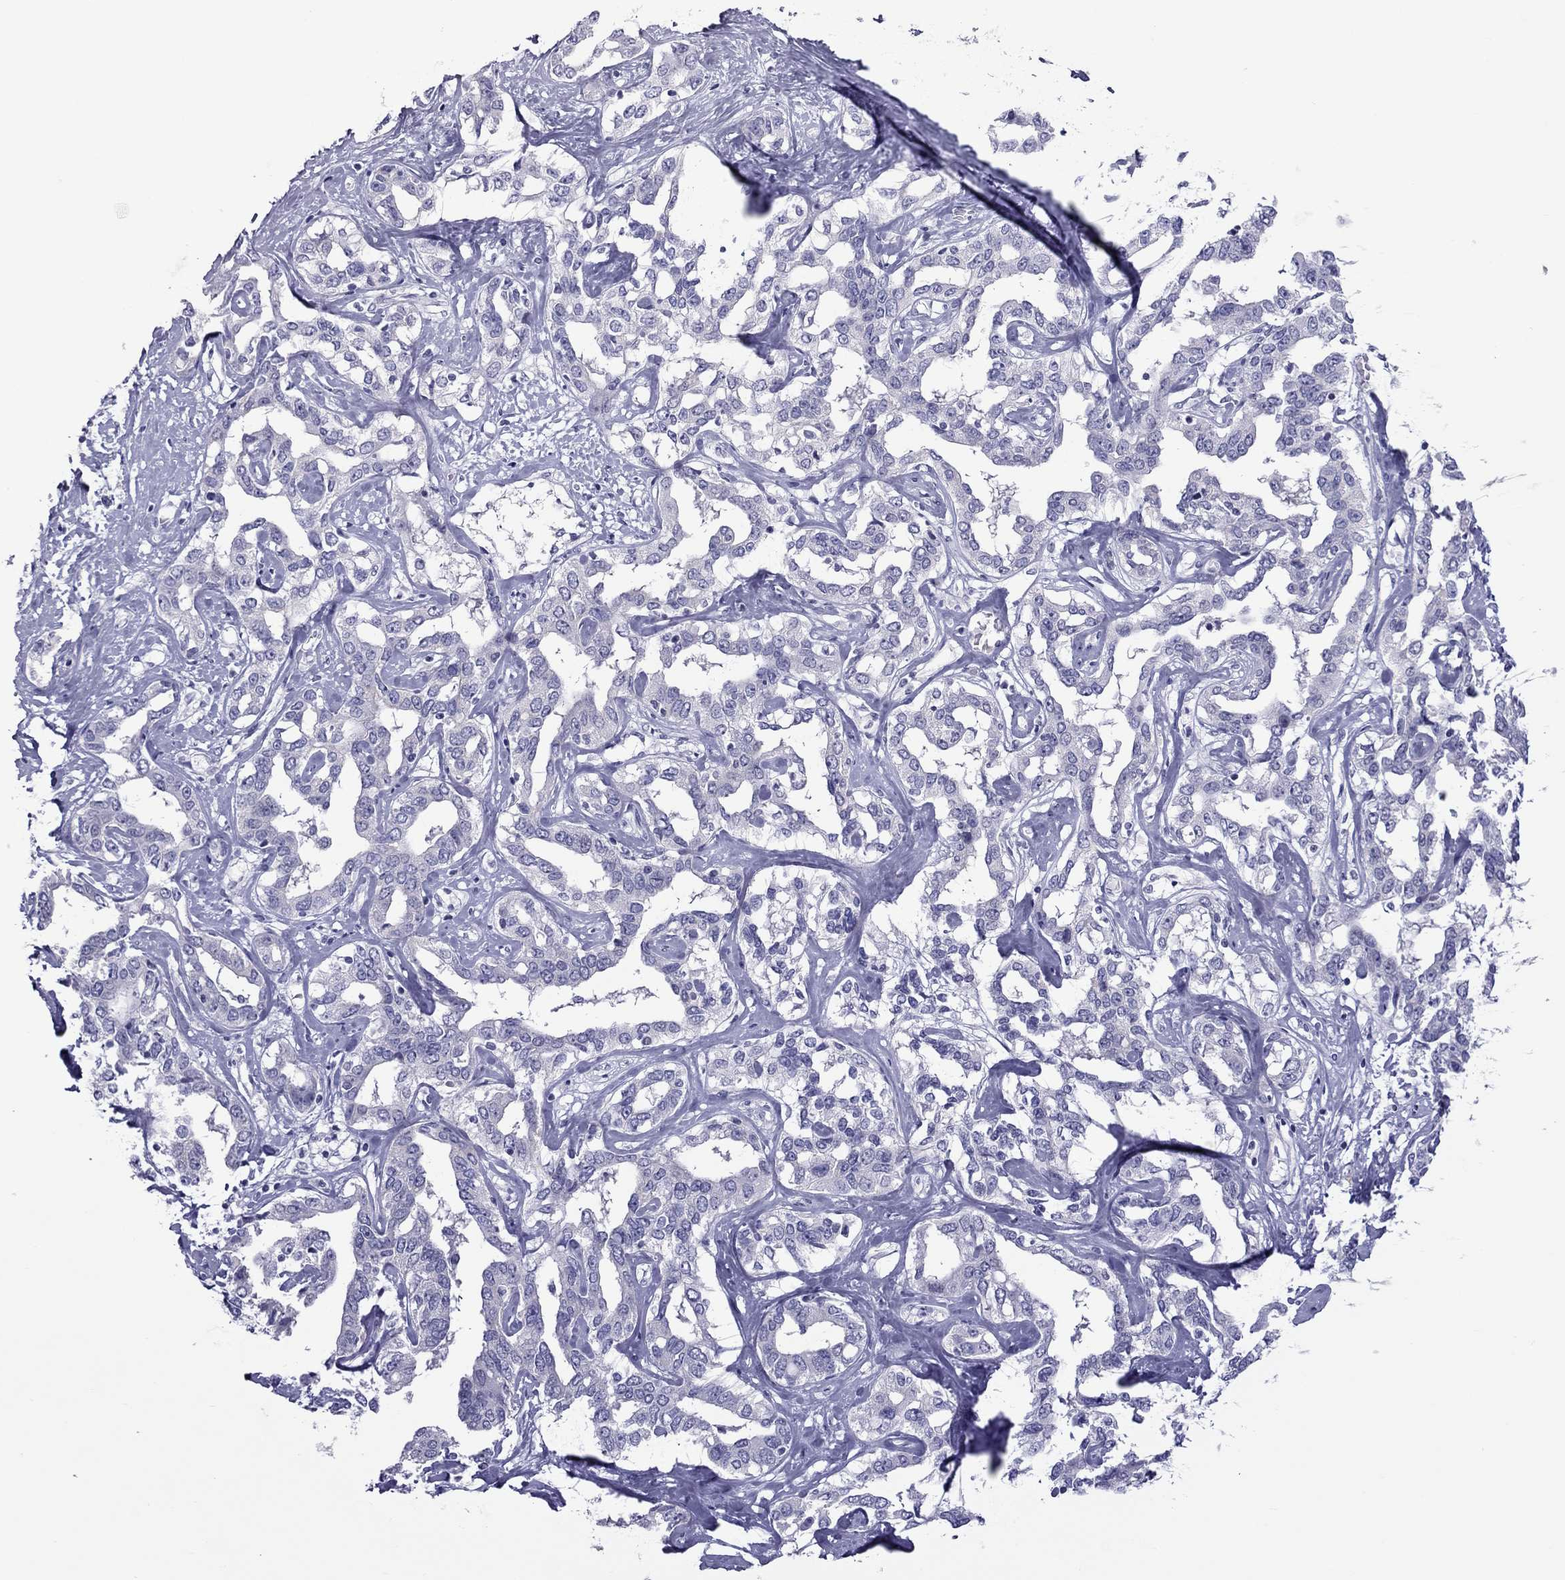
{"staining": {"intensity": "negative", "quantity": "none", "location": "none"}, "tissue": "liver cancer", "cell_type": "Tumor cells", "image_type": "cancer", "snomed": [{"axis": "morphology", "description": "Cholangiocarcinoma"}, {"axis": "topography", "description": "Liver"}], "caption": "This is a micrograph of immunohistochemistry staining of liver cancer, which shows no staining in tumor cells.", "gene": "TEX14", "patient": {"sex": "male", "age": 59}}